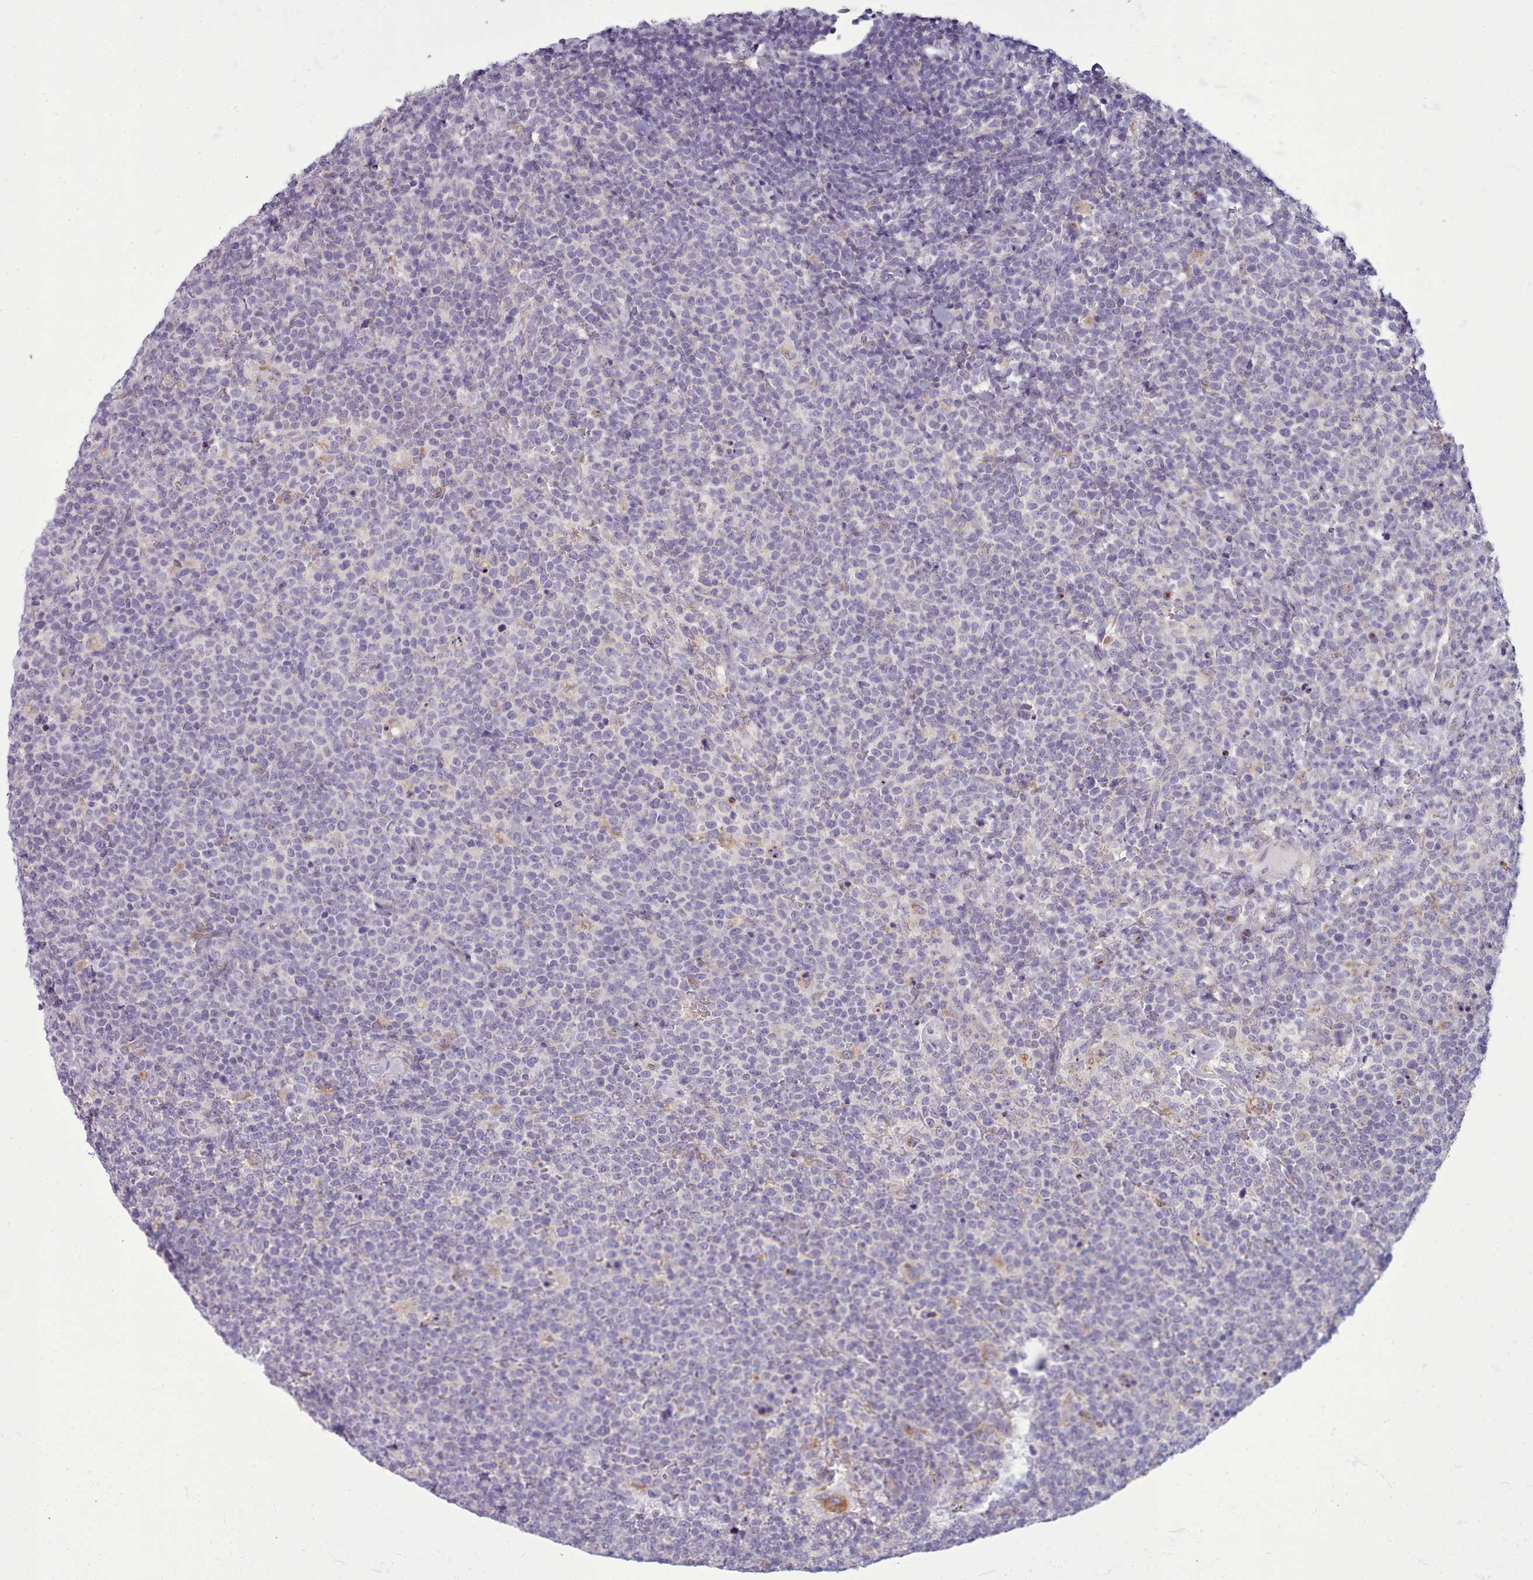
{"staining": {"intensity": "negative", "quantity": "none", "location": "none"}, "tissue": "lymphoma", "cell_type": "Tumor cells", "image_type": "cancer", "snomed": [{"axis": "morphology", "description": "Malignant lymphoma, non-Hodgkin's type, High grade"}, {"axis": "topography", "description": "Lymph node"}], "caption": "A micrograph of human high-grade malignant lymphoma, non-Hodgkin's type is negative for staining in tumor cells.", "gene": "MYRFL", "patient": {"sex": "male", "age": 61}}